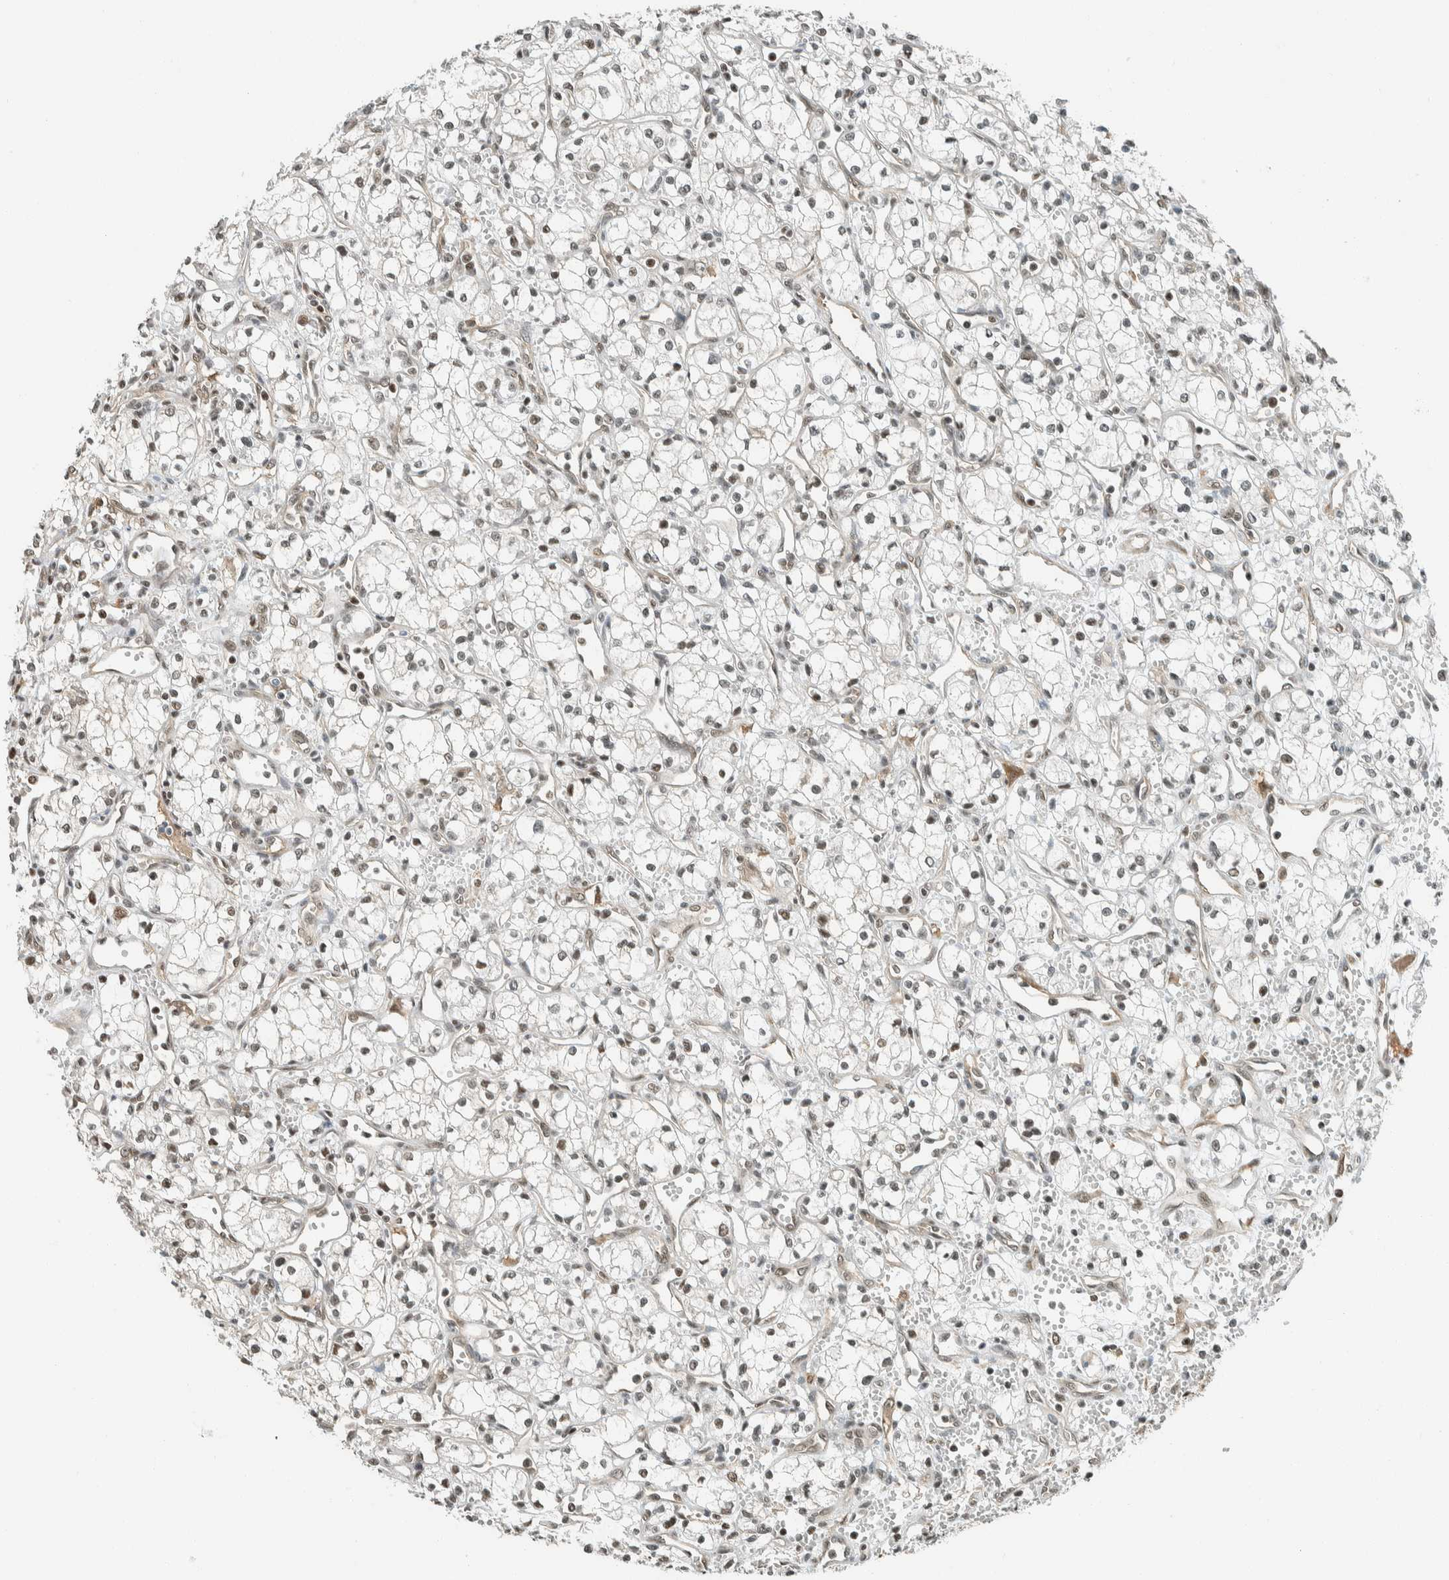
{"staining": {"intensity": "weak", "quantity": "<25%", "location": "nuclear"}, "tissue": "renal cancer", "cell_type": "Tumor cells", "image_type": "cancer", "snomed": [{"axis": "morphology", "description": "Adenocarcinoma, NOS"}, {"axis": "topography", "description": "Kidney"}], "caption": "The image displays no significant positivity in tumor cells of renal cancer (adenocarcinoma).", "gene": "NIBAN2", "patient": {"sex": "male", "age": 59}}